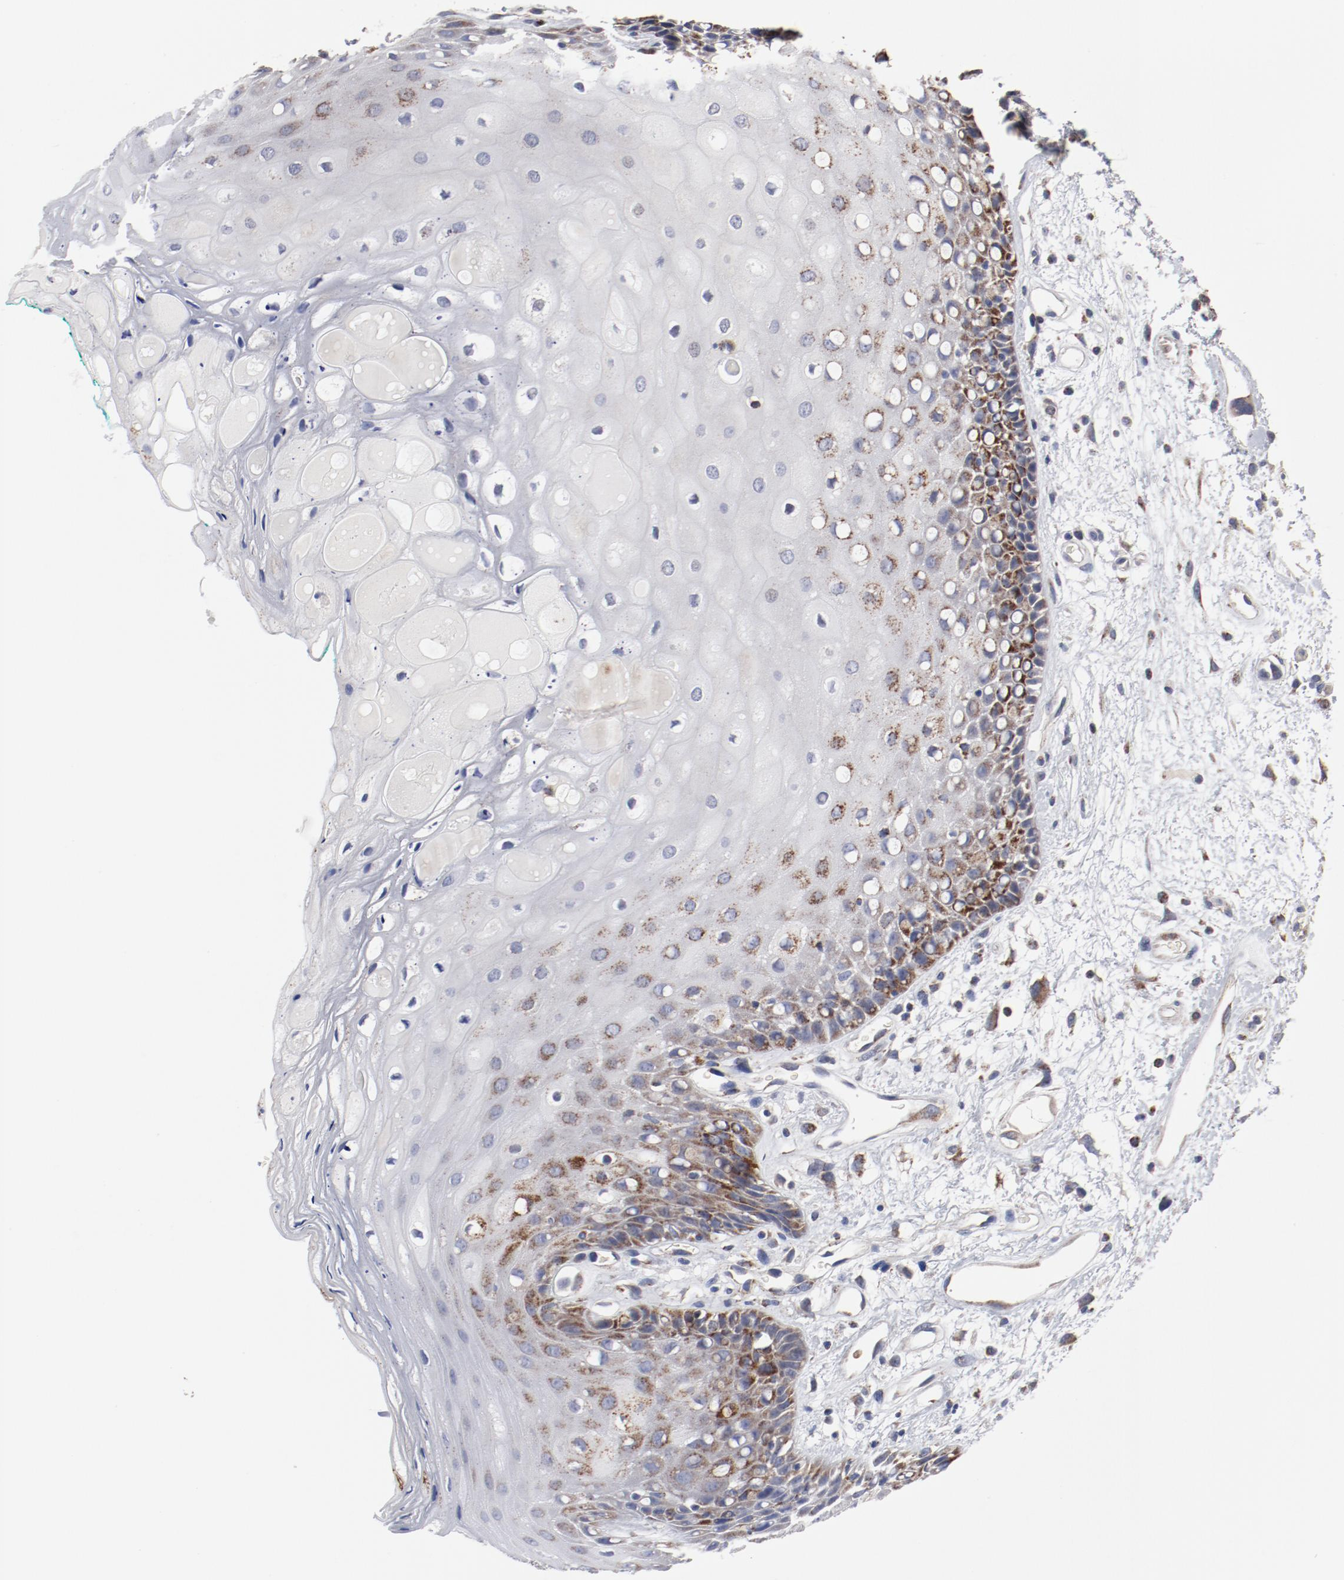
{"staining": {"intensity": "moderate", "quantity": "<25%", "location": "cytoplasmic/membranous"}, "tissue": "oral mucosa", "cell_type": "Squamous epithelial cells", "image_type": "normal", "snomed": [{"axis": "morphology", "description": "Normal tissue, NOS"}, {"axis": "morphology", "description": "Squamous cell carcinoma, NOS"}, {"axis": "topography", "description": "Skeletal muscle"}, {"axis": "topography", "description": "Oral tissue"}, {"axis": "topography", "description": "Head-Neck"}], "caption": "Unremarkable oral mucosa shows moderate cytoplasmic/membranous positivity in approximately <25% of squamous epithelial cells Immunohistochemistry stains the protein of interest in brown and the nuclei are stained blue..", "gene": "NDUFV2", "patient": {"sex": "female", "age": 84}}